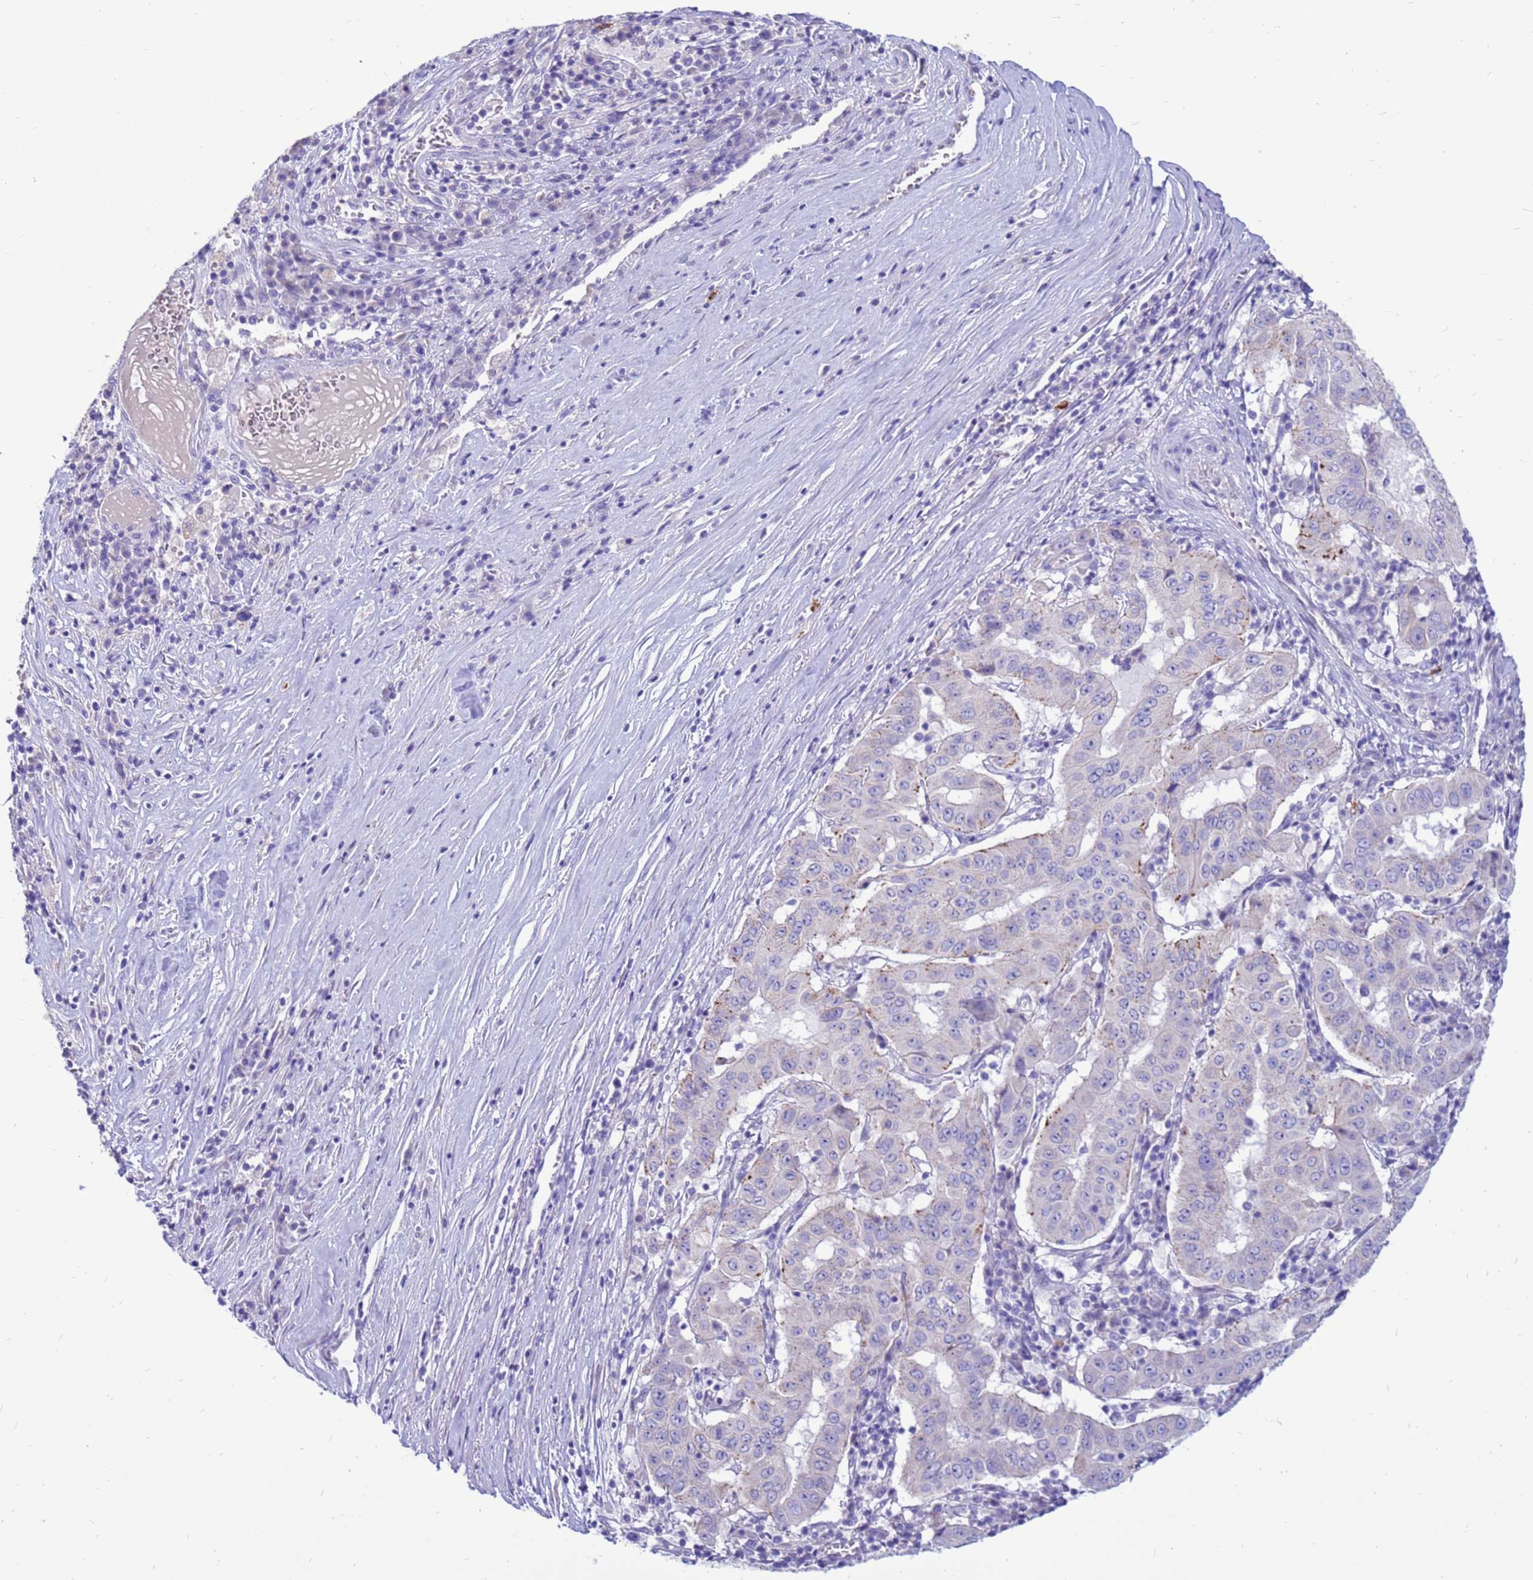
{"staining": {"intensity": "negative", "quantity": "none", "location": "none"}, "tissue": "pancreatic cancer", "cell_type": "Tumor cells", "image_type": "cancer", "snomed": [{"axis": "morphology", "description": "Adenocarcinoma, NOS"}, {"axis": "topography", "description": "Pancreas"}], "caption": "Image shows no protein expression in tumor cells of pancreatic adenocarcinoma tissue.", "gene": "PDE10A", "patient": {"sex": "male", "age": 63}}